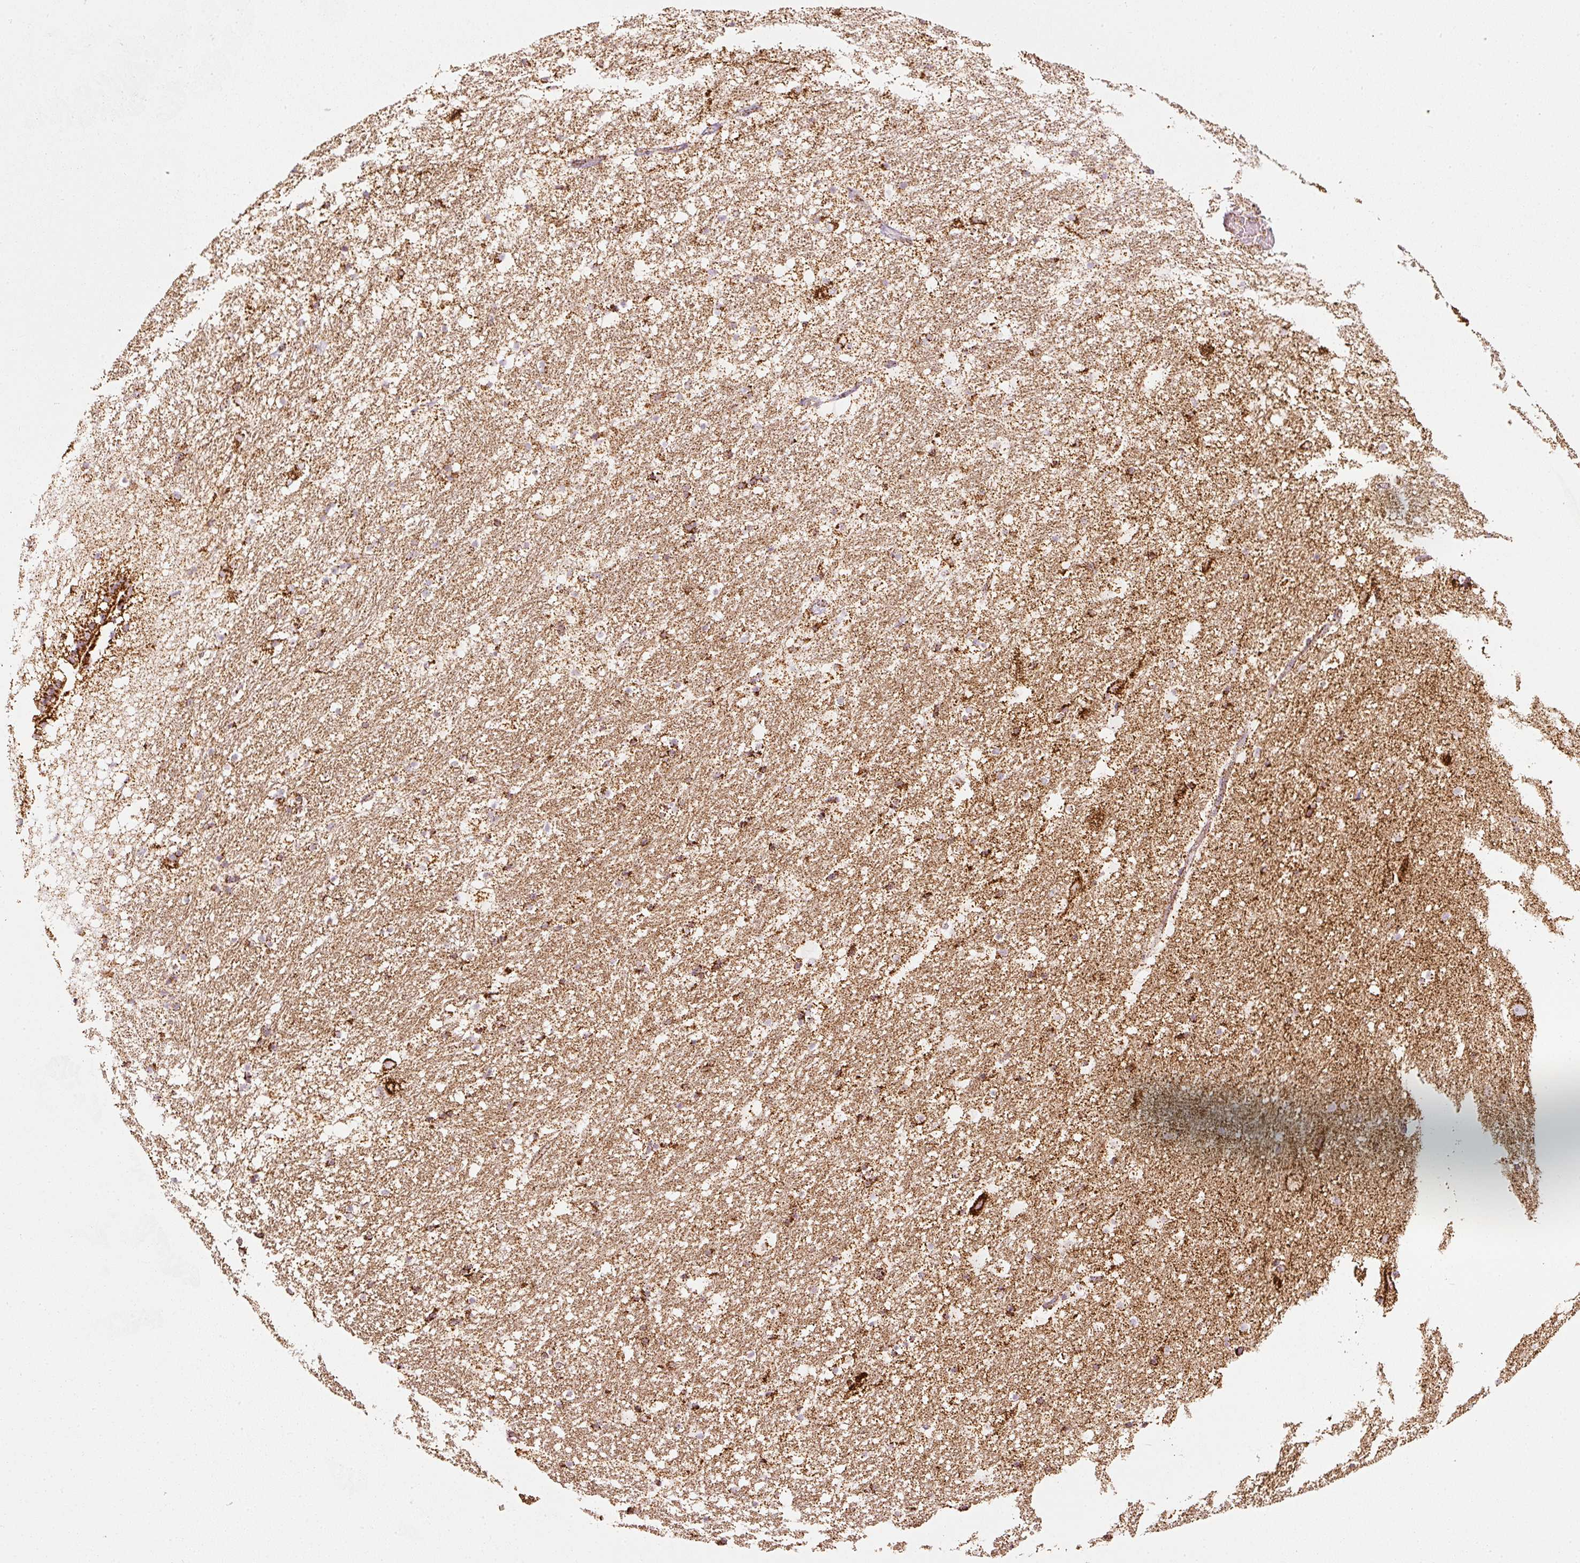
{"staining": {"intensity": "strong", "quantity": ">75%", "location": "cytoplasmic/membranous"}, "tissue": "hippocampus", "cell_type": "Glial cells", "image_type": "normal", "snomed": [{"axis": "morphology", "description": "Normal tissue, NOS"}, {"axis": "topography", "description": "Hippocampus"}], "caption": "A high amount of strong cytoplasmic/membranous expression is identified in about >75% of glial cells in benign hippocampus.", "gene": "UQCRC1", "patient": {"sex": "male", "age": 37}}